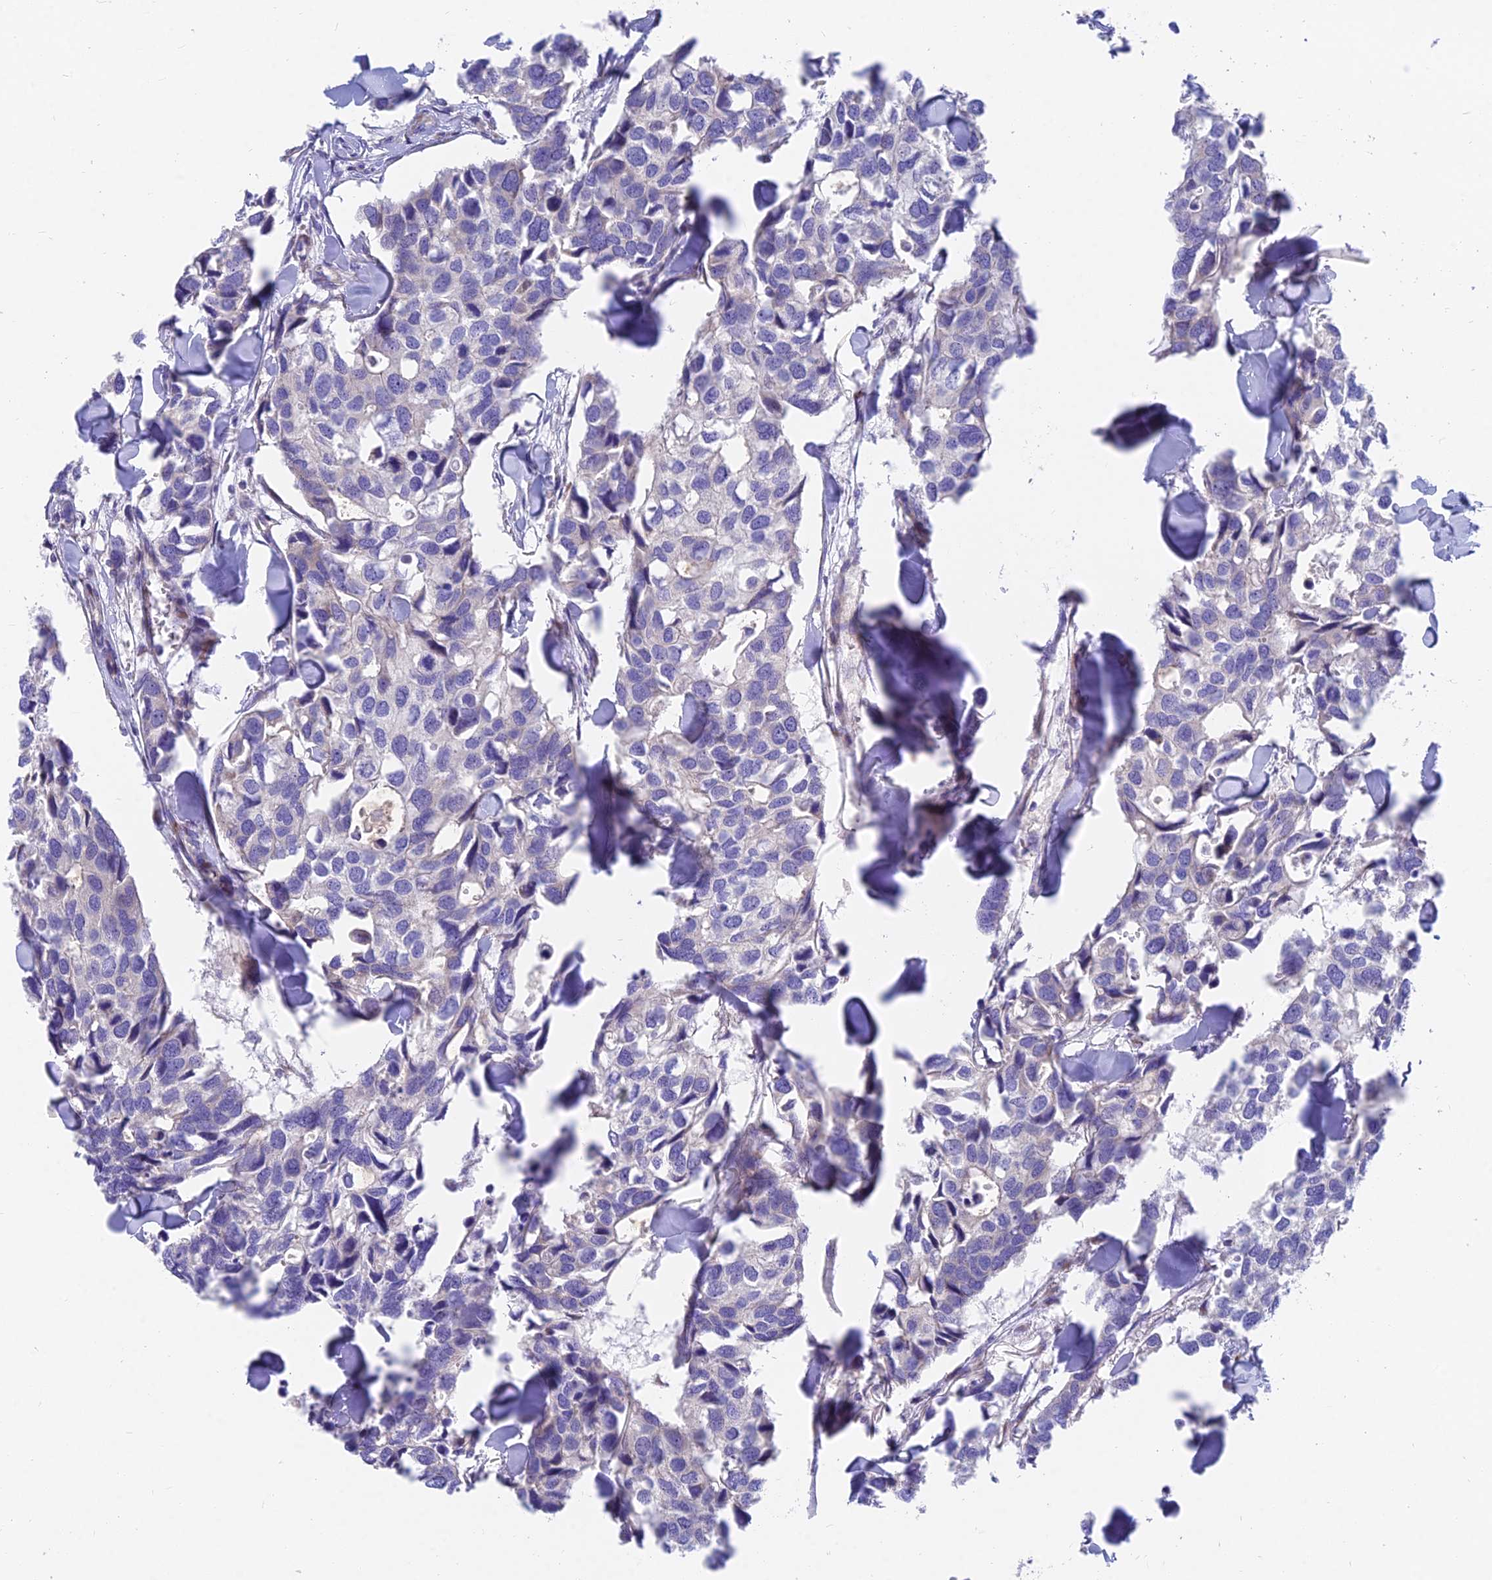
{"staining": {"intensity": "negative", "quantity": "none", "location": "none"}, "tissue": "breast cancer", "cell_type": "Tumor cells", "image_type": "cancer", "snomed": [{"axis": "morphology", "description": "Duct carcinoma"}, {"axis": "topography", "description": "Breast"}], "caption": "High power microscopy photomicrograph of an IHC photomicrograph of breast cancer, revealing no significant expression in tumor cells.", "gene": "MVB12A", "patient": {"sex": "female", "age": 83}}